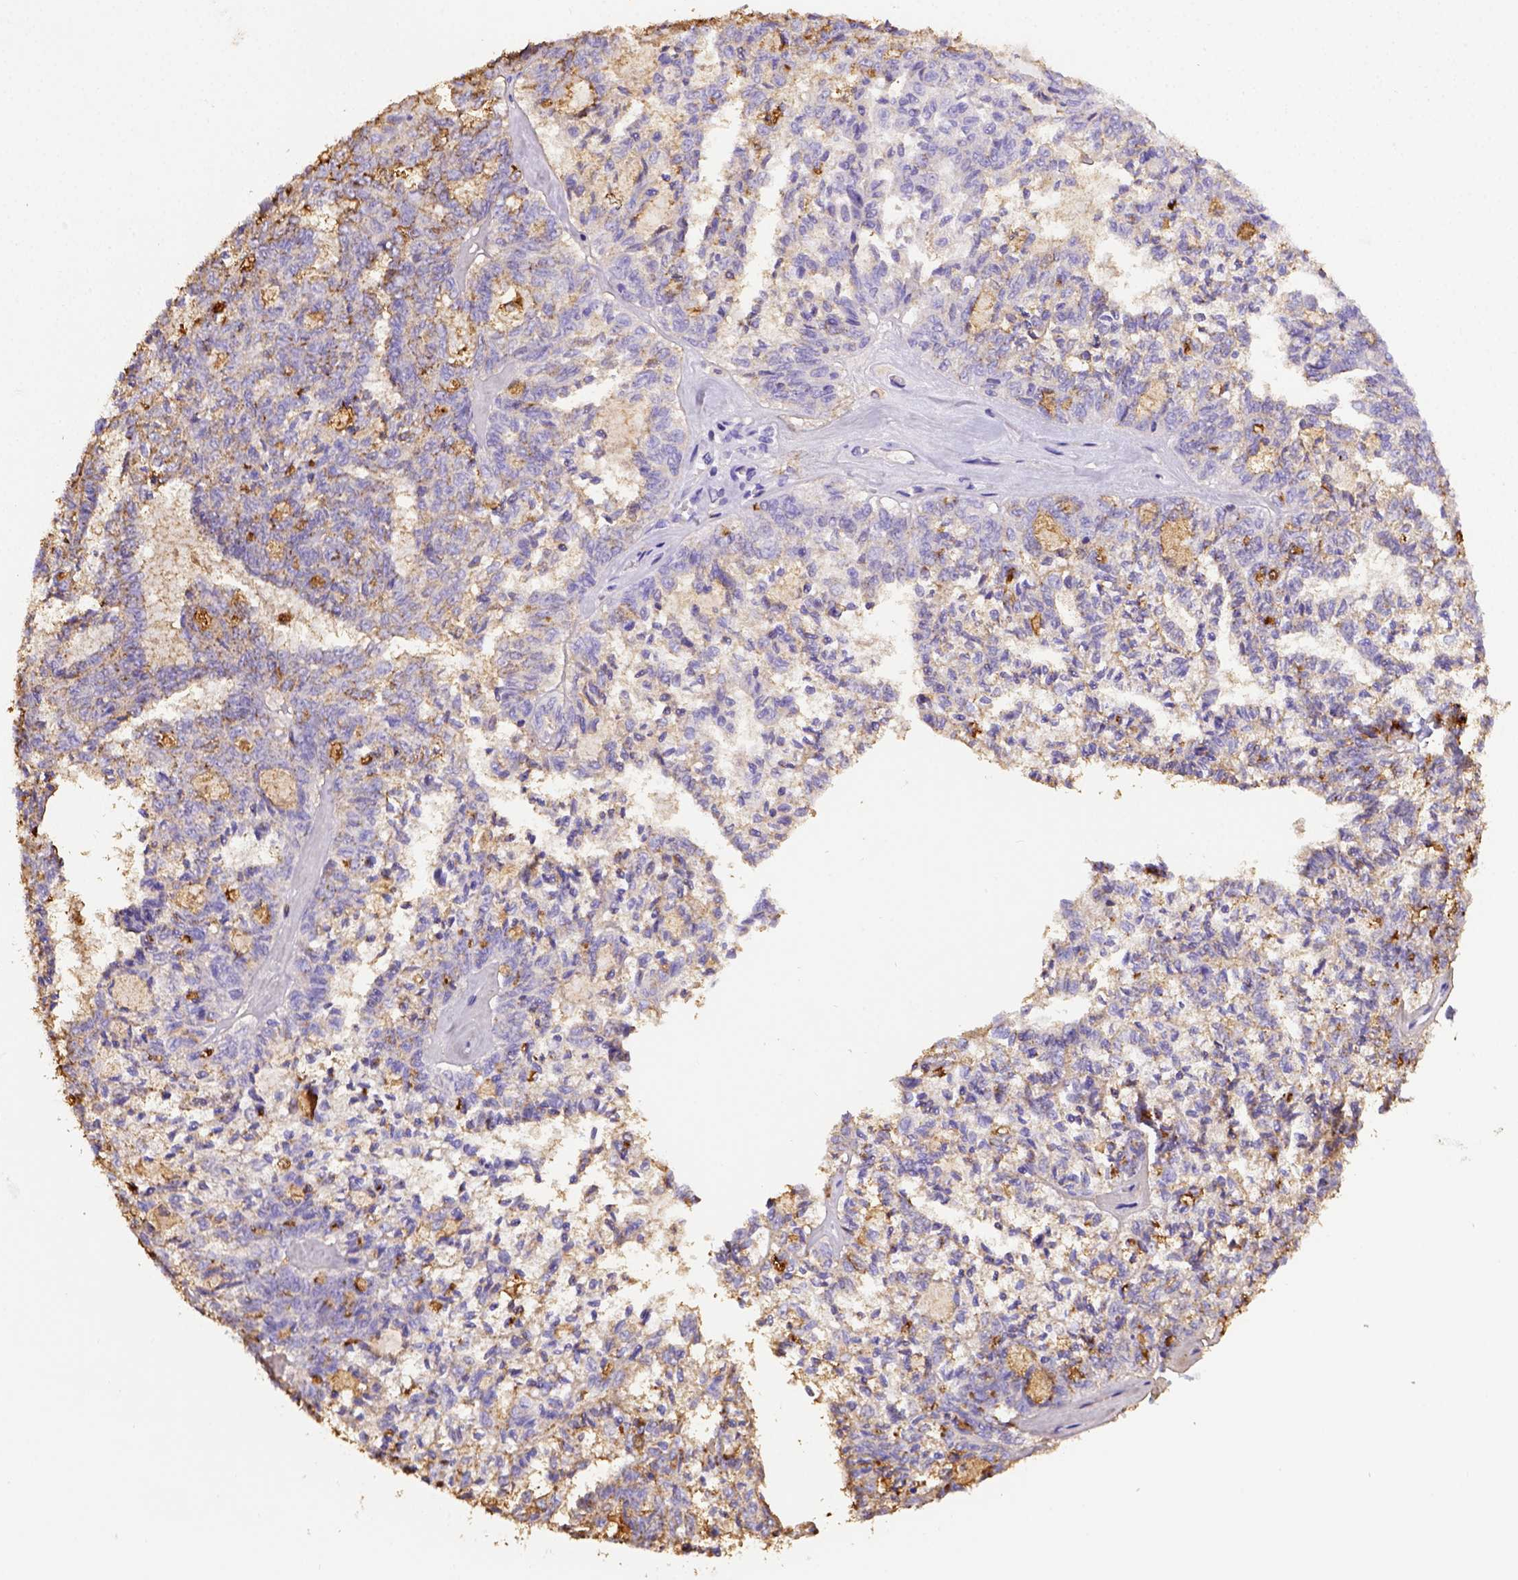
{"staining": {"intensity": "weak", "quantity": "<25%", "location": "cytoplasmic/membranous"}, "tissue": "ovarian cancer", "cell_type": "Tumor cells", "image_type": "cancer", "snomed": [{"axis": "morphology", "description": "Cystadenocarcinoma, serous, NOS"}, {"axis": "topography", "description": "Ovary"}], "caption": "Ovarian cancer stained for a protein using immunohistochemistry (IHC) reveals no staining tumor cells.", "gene": "B3GAT1", "patient": {"sex": "female", "age": 71}}